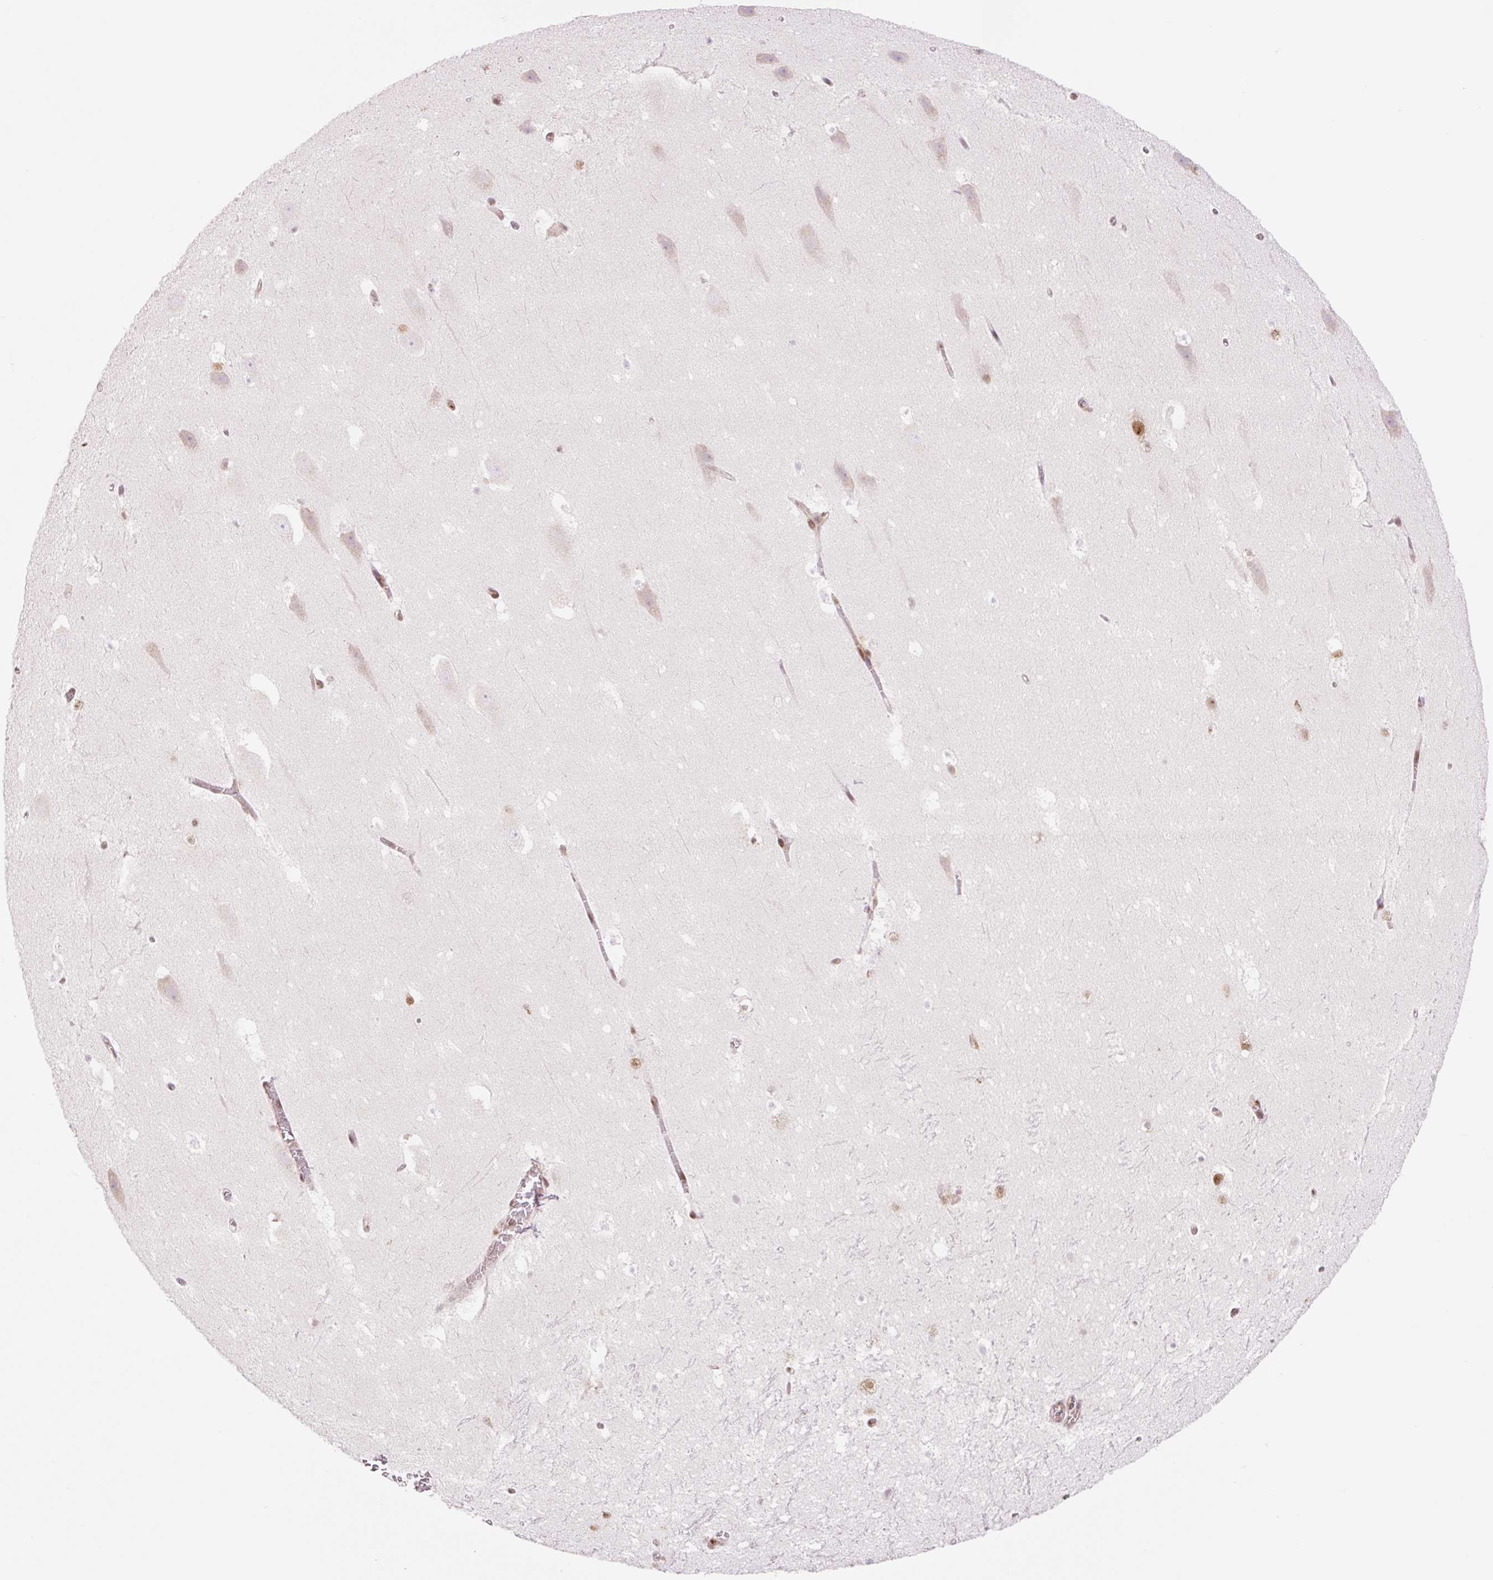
{"staining": {"intensity": "moderate", "quantity": "<25%", "location": "nuclear"}, "tissue": "hippocampus", "cell_type": "Glial cells", "image_type": "normal", "snomed": [{"axis": "morphology", "description": "Normal tissue, NOS"}, {"axis": "topography", "description": "Hippocampus"}], "caption": "A low amount of moderate nuclear staining is appreciated in approximately <25% of glial cells in benign hippocampus.", "gene": "PRDM11", "patient": {"sex": "female", "age": 42}}